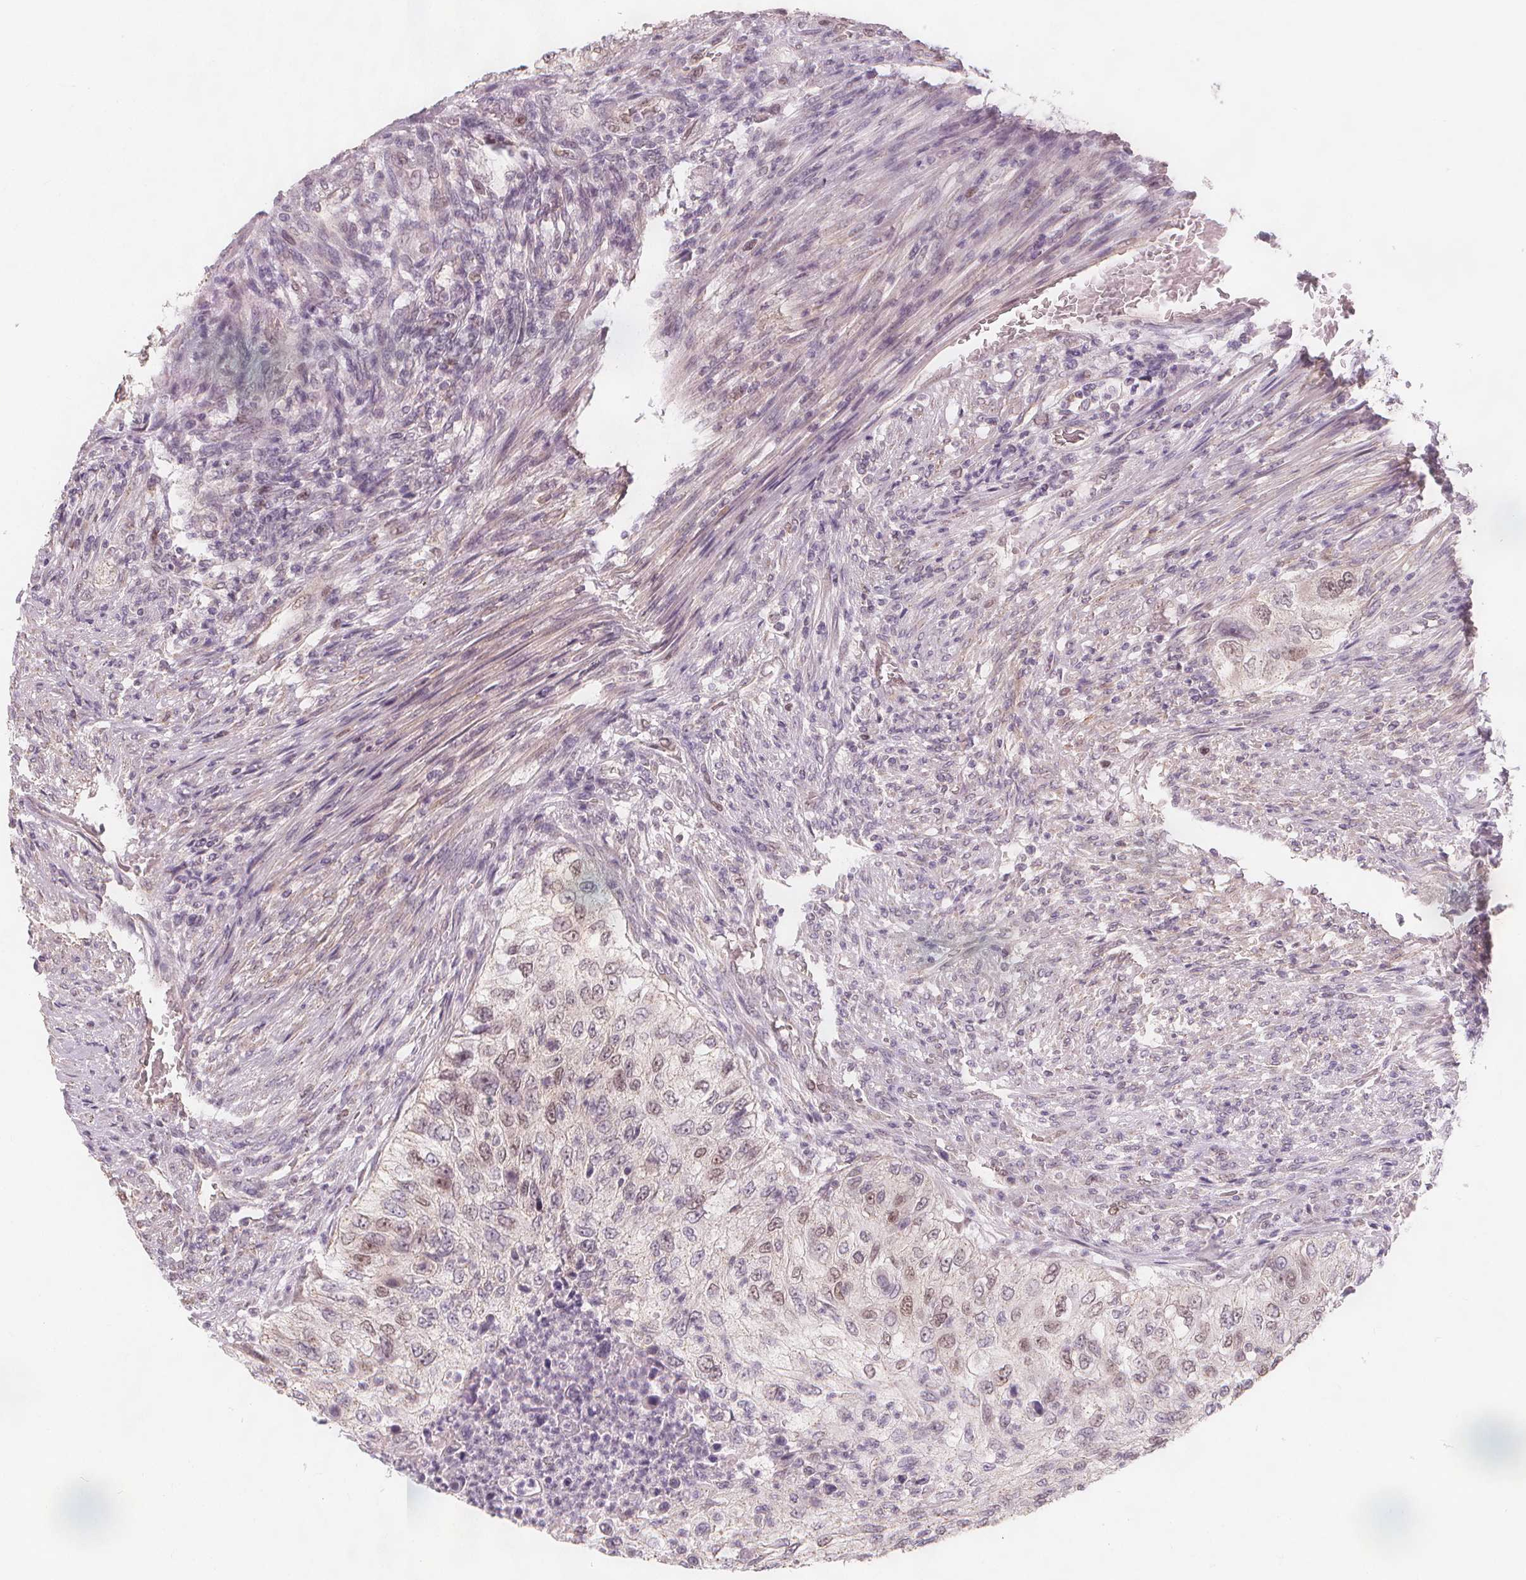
{"staining": {"intensity": "moderate", "quantity": "25%-75%", "location": "nuclear"}, "tissue": "urothelial cancer", "cell_type": "Tumor cells", "image_type": "cancer", "snomed": [{"axis": "morphology", "description": "Urothelial carcinoma, High grade"}, {"axis": "topography", "description": "Urinary bladder"}], "caption": "Immunohistochemistry of urothelial carcinoma (high-grade) displays medium levels of moderate nuclear expression in approximately 25%-75% of tumor cells.", "gene": "TIPIN", "patient": {"sex": "female", "age": 60}}